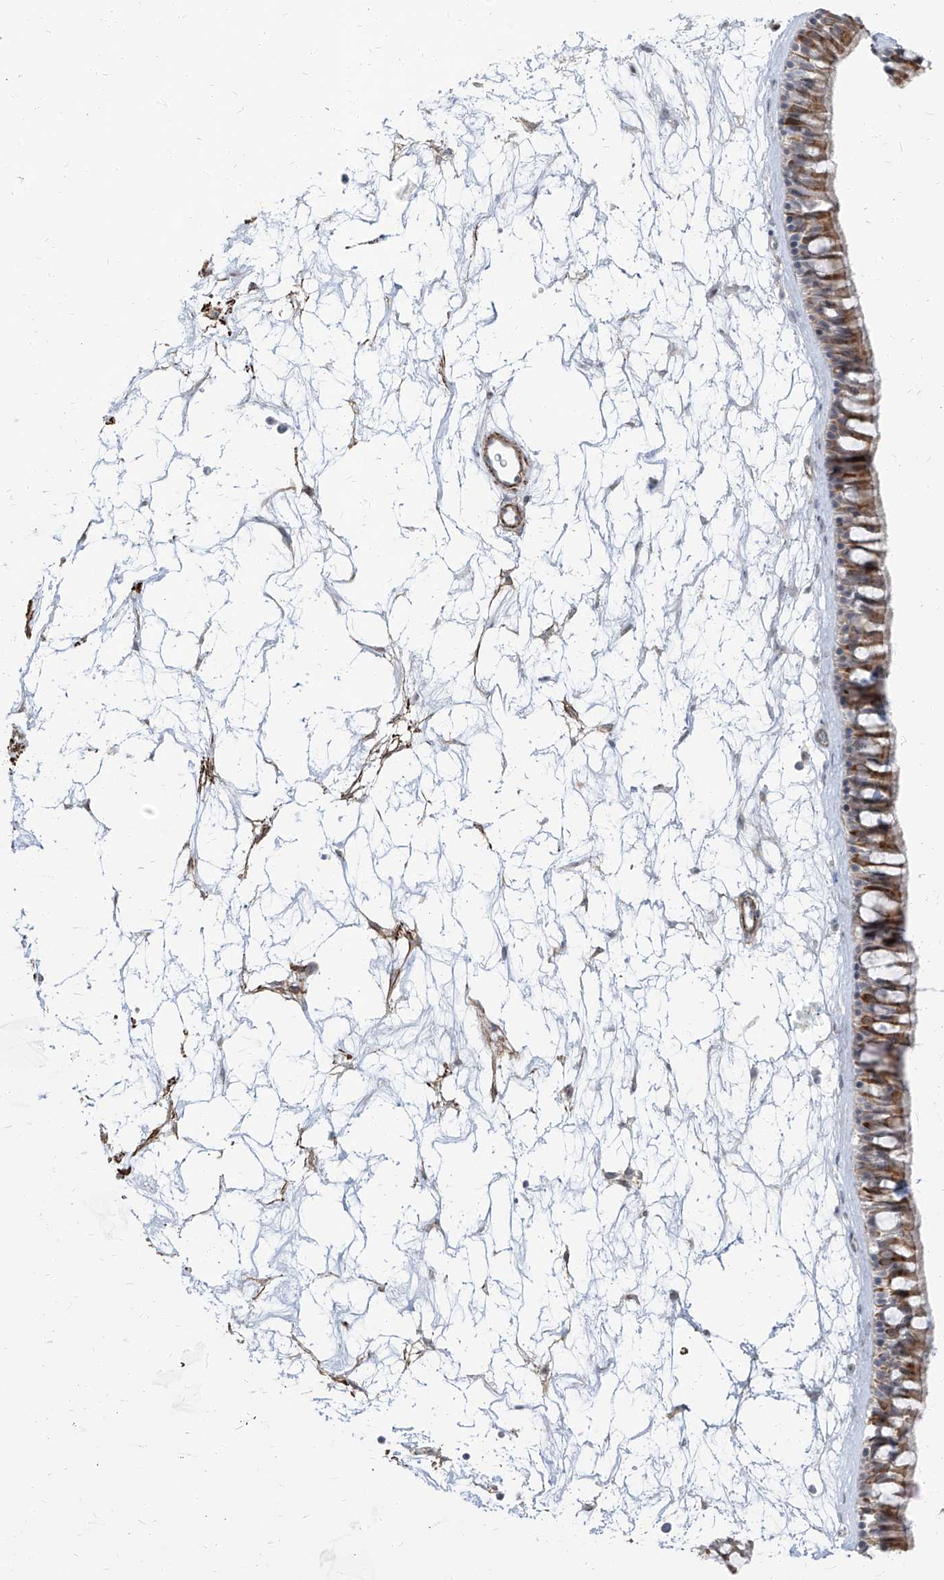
{"staining": {"intensity": "moderate", "quantity": "25%-75%", "location": "cytoplasmic/membranous"}, "tissue": "nasopharynx", "cell_type": "Respiratory epithelial cells", "image_type": "normal", "snomed": [{"axis": "morphology", "description": "Normal tissue, NOS"}, {"axis": "topography", "description": "Nasopharynx"}], "caption": "Protein expression analysis of normal human nasopharynx reveals moderate cytoplasmic/membranous staining in approximately 25%-75% of respiratory epithelial cells. (Brightfield microscopy of DAB IHC at high magnification).", "gene": "TXLNB", "patient": {"sex": "male", "age": 64}}